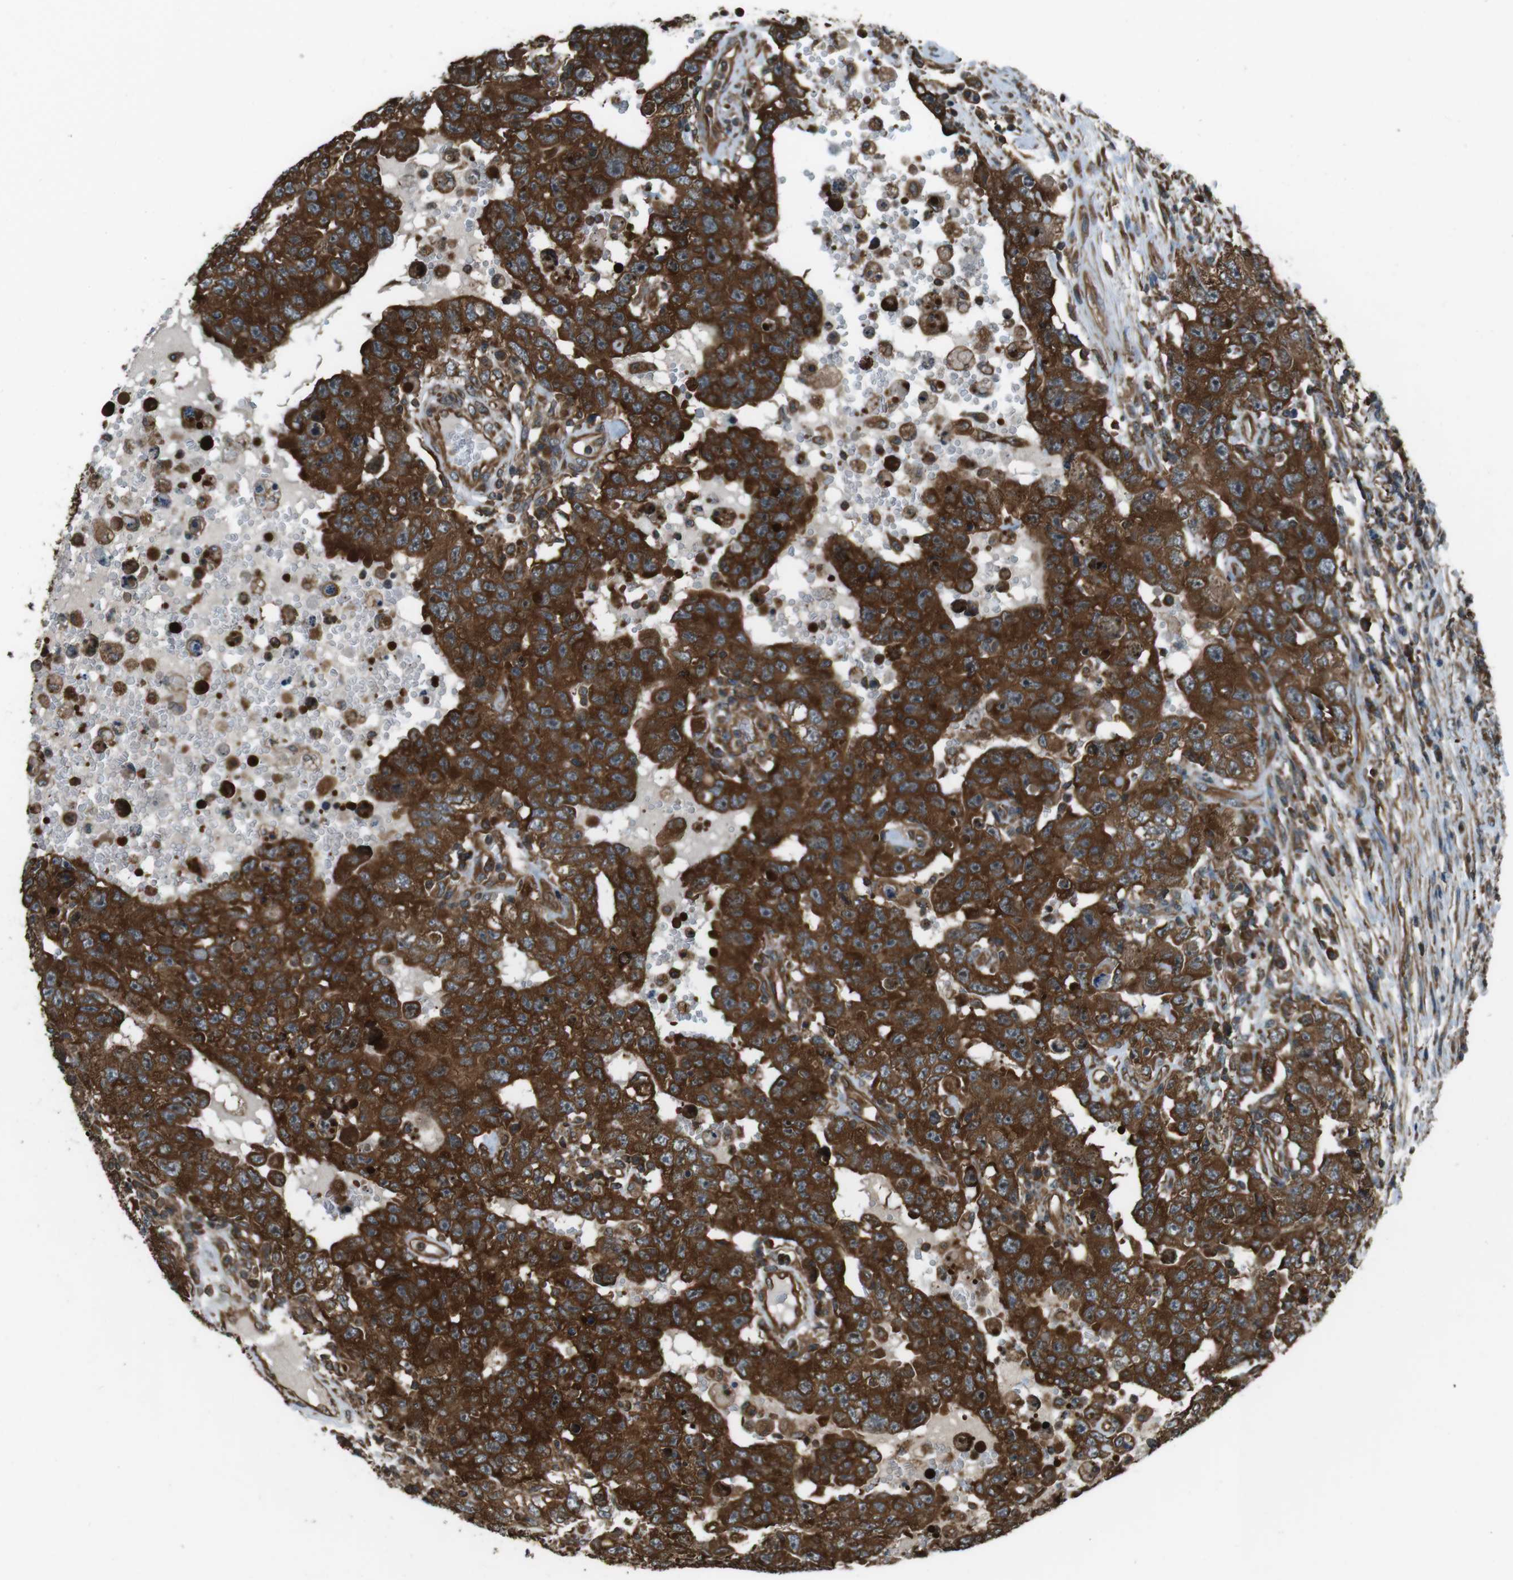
{"staining": {"intensity": "strong", "quantity": "25%-75%", "location": "cytoplasmic/membranous"}, "tissue": "testis cancer", "cell_type": "Tumor cells", "image_type": "cancer", "snomed": [{"axis": "morphology", "description": "Carcinoma, Embryonal, NOS"}, {"axis": "topography", "description": "Testis"}], "caption": "This is an image of immunohistochemistry staining of testis cancer (embryonal carcinoma), which shows strong expression in the cytoplasmic/membranous of tumor cells.", "gene": "PA2G4", "patient": {"sex": "male", "age": 26}}